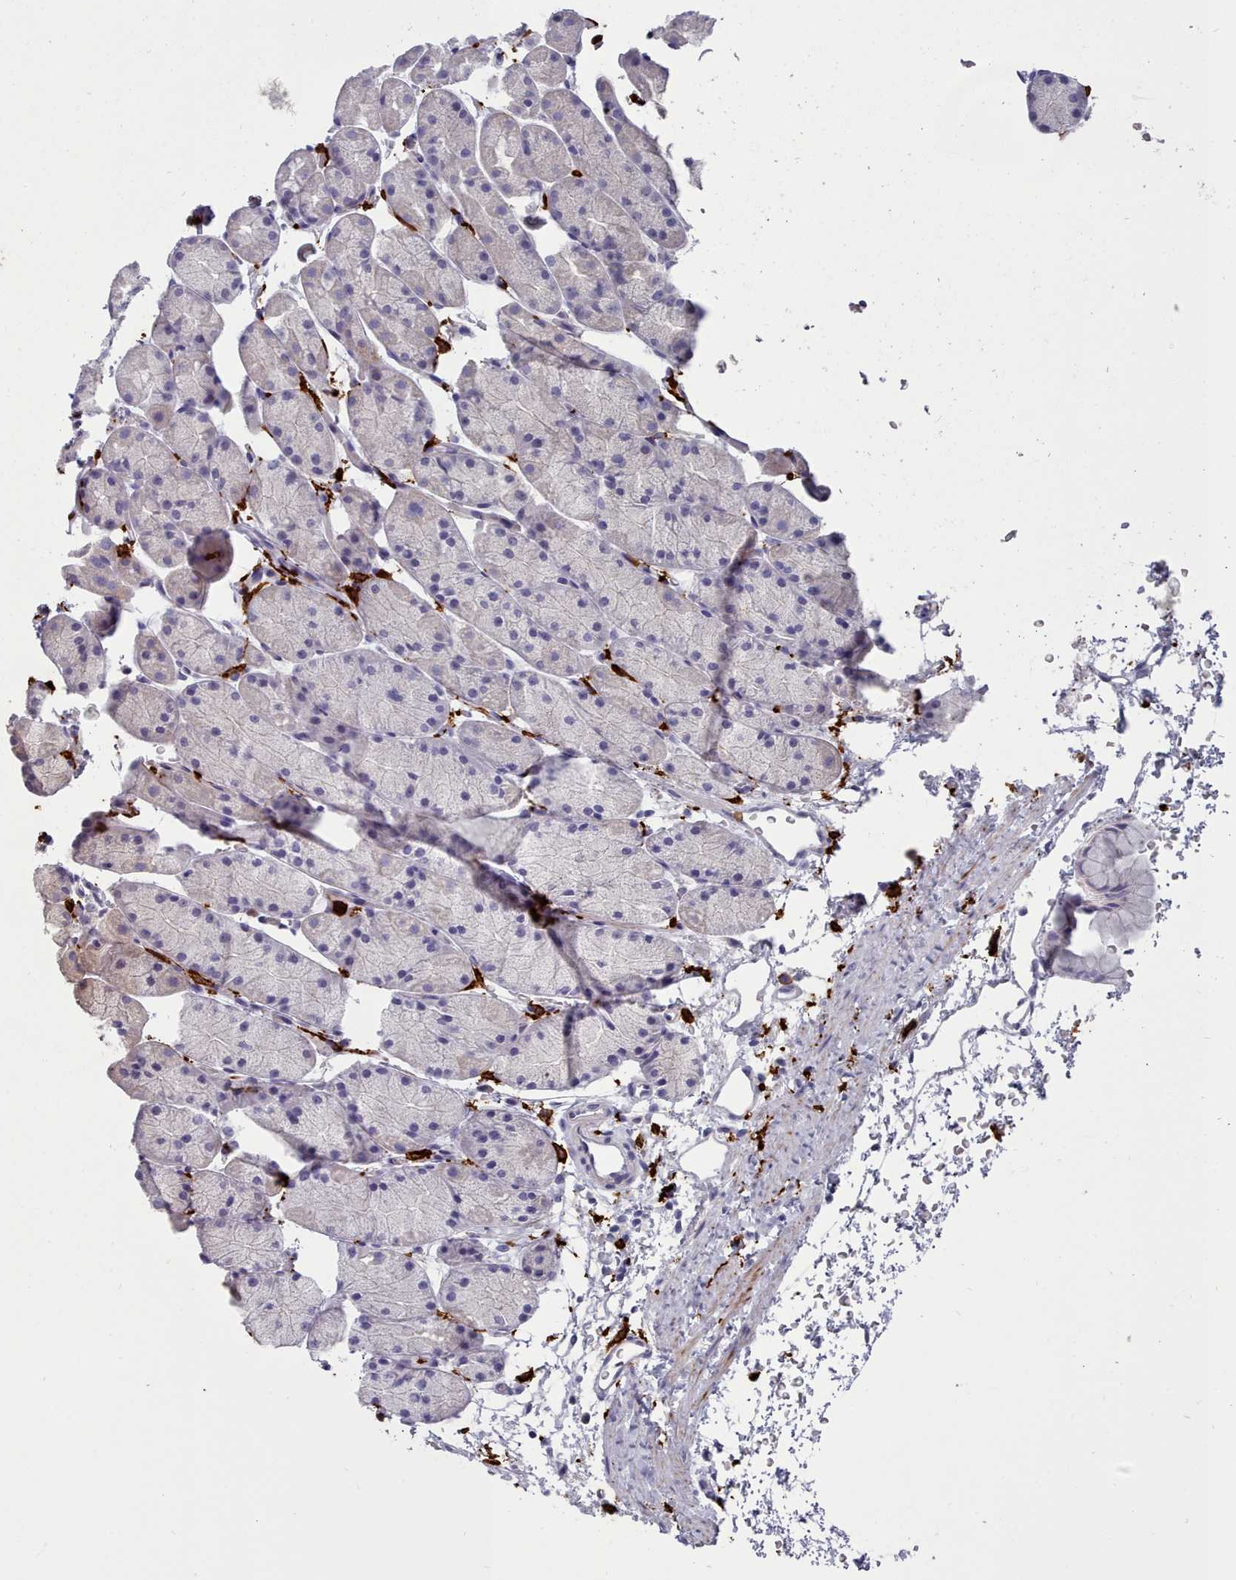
{"staining": {"intensity": "negative", "quantity": "none", "location": "none"}, "tissue": "stomach", "cell_type": "Glandular cells", "image_type": "normal", "snomed": [{"axis": "morphology", "description": "Normal tissue, NOS"}, {"axis": "topography", "description": "Stomach, upper"}, {"axis": "topography", "description": "Stomach"}], "caption": "Immunohistochemical staining of benign stomach exhibits no significant positivity in glandular cells.", "gene": "AIF1", "patient": {"sex": "male", "age": 47}}